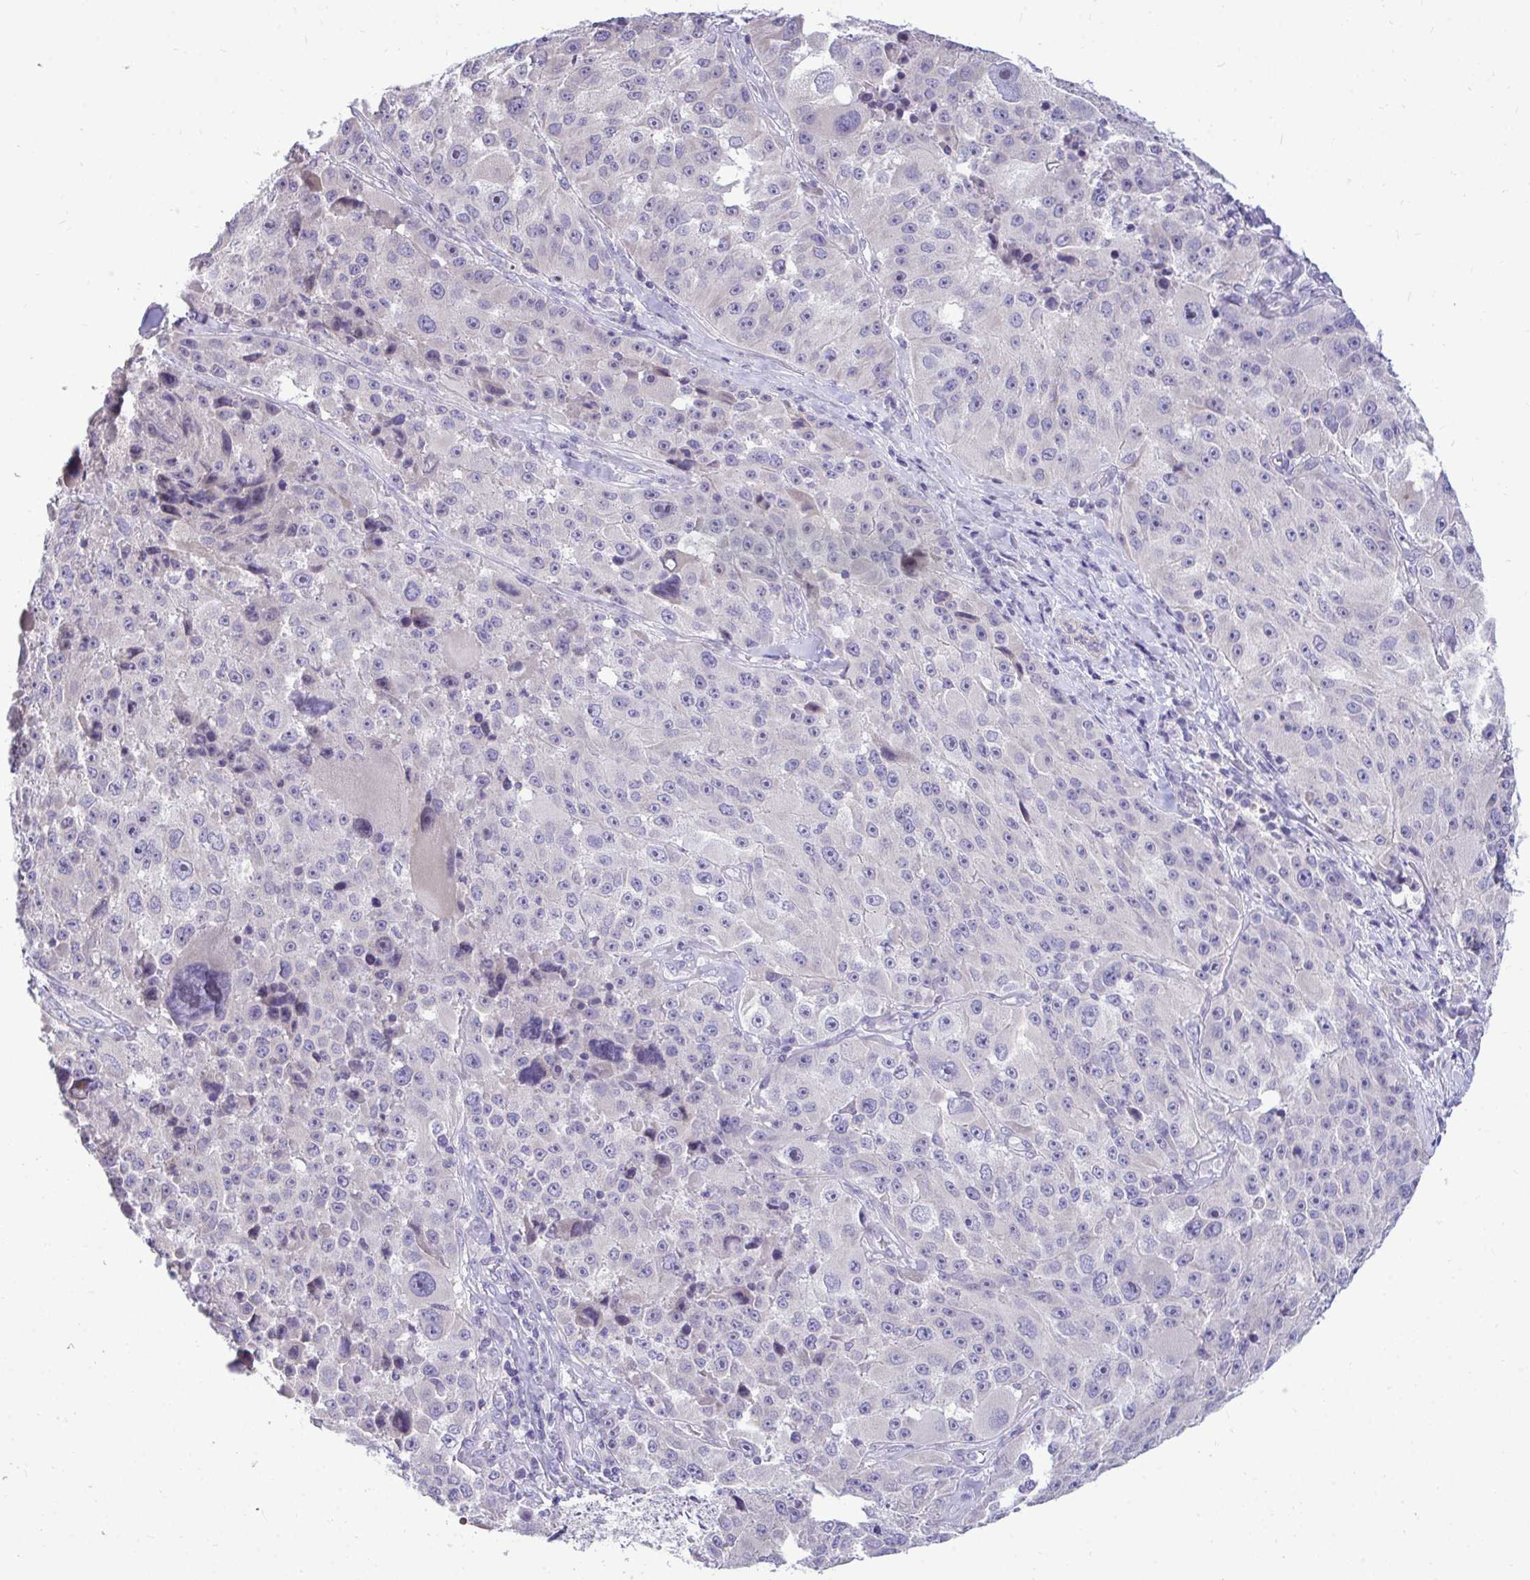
{"staining": {"intensity": "negative", "quantity": "none", "location": "none"}, "tissue": "melanoma", "cell_type": "Tumor cells", "image_type": "cancer", "snomed": [{"axis": "morphology", "description": "Malignant melanoma, Metastatic site"}, {"axis": "topography", "description": "Lymph node"}], "caption": "The histopathology image demonstrates no staining of tumor cells in malignant melanoma (metastatic site).", "gene": "PIGK", "patient": {"sex": "male", "age": 62}}